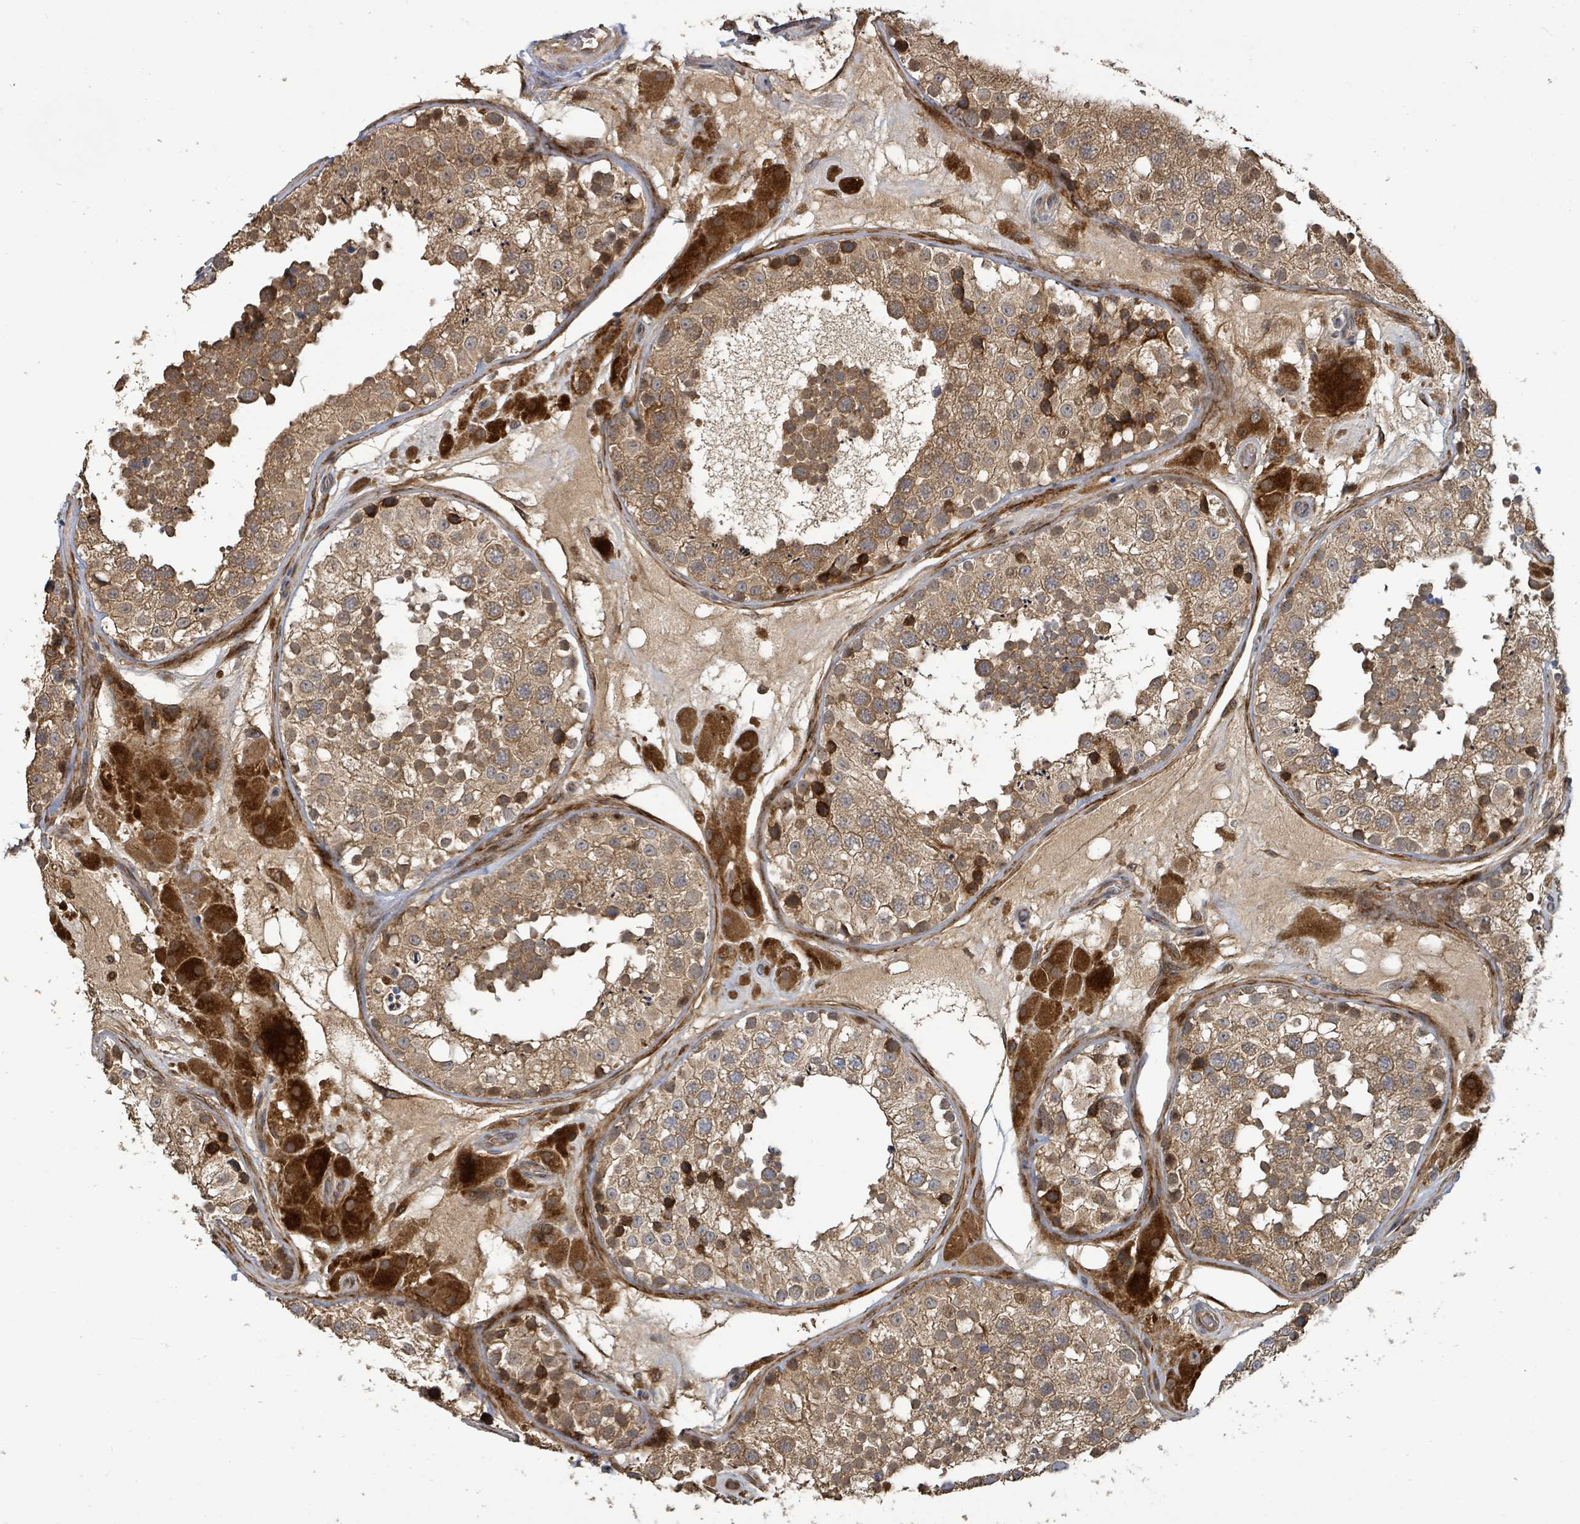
{"staining": {"intensity": "moderate", "quantity": ">75%", "location": "cytoplasmic/membranous"}, "tissue": "testis", "cell_type": "Cells in seminiferous ducts", "image_type": "normal", "snomed": [{"axis": "morphology", "description": "Normal tissue, NOS"}, {"axis": "topography", "description": "Testis"}], "caption": "A high-resolution photomicrograph shows immunohistochemistry staining of normal testis, which exhibits moderate cytoplasmic/membranous expression in about >75% of cells in seminiferous ducts.", "gene": "STARD4", "patient": {"sex": "male", "age": 26}}